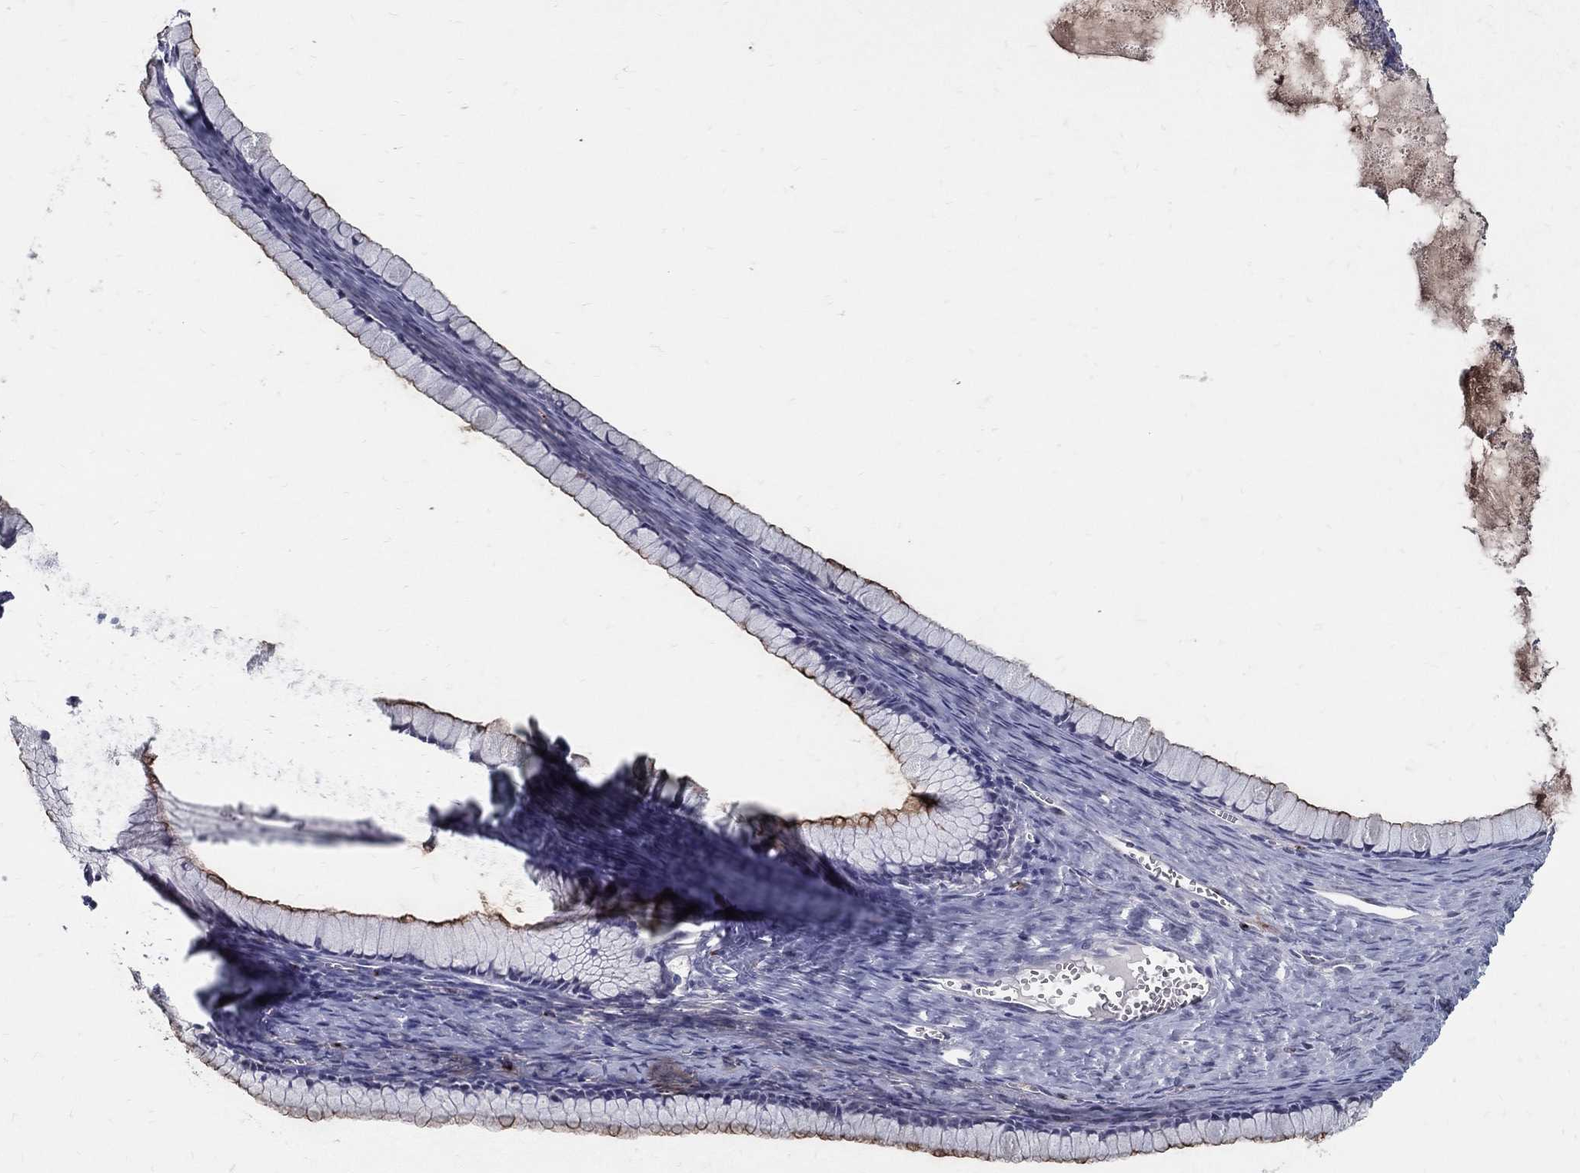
{"staining": {"intensity": "strong", "quantity": "<25%", "location": "cytoplasmic/membranous"}, "tissue": "ovarian cancer", "cell_type": "Tumor cells", "image_type": "cancer", "snomed": [{"axis": "morphology", "description": "Cystadenocarcinoma, mucinous, NOS"}, {"axis": "topography", "description": "Ovary"}], "caption": "Mucinous cystadenocarcinoma (ovarian) tissue exhibits strong cytoplasmic/membranous staining in about <25% of tumor cells (DAB (3,3'-diaminobenzidine) IHC, brown staining for protein, blue staining for nuclei).", "gene": "ACE2", "patient": {"sex": "female", "age": 41}}